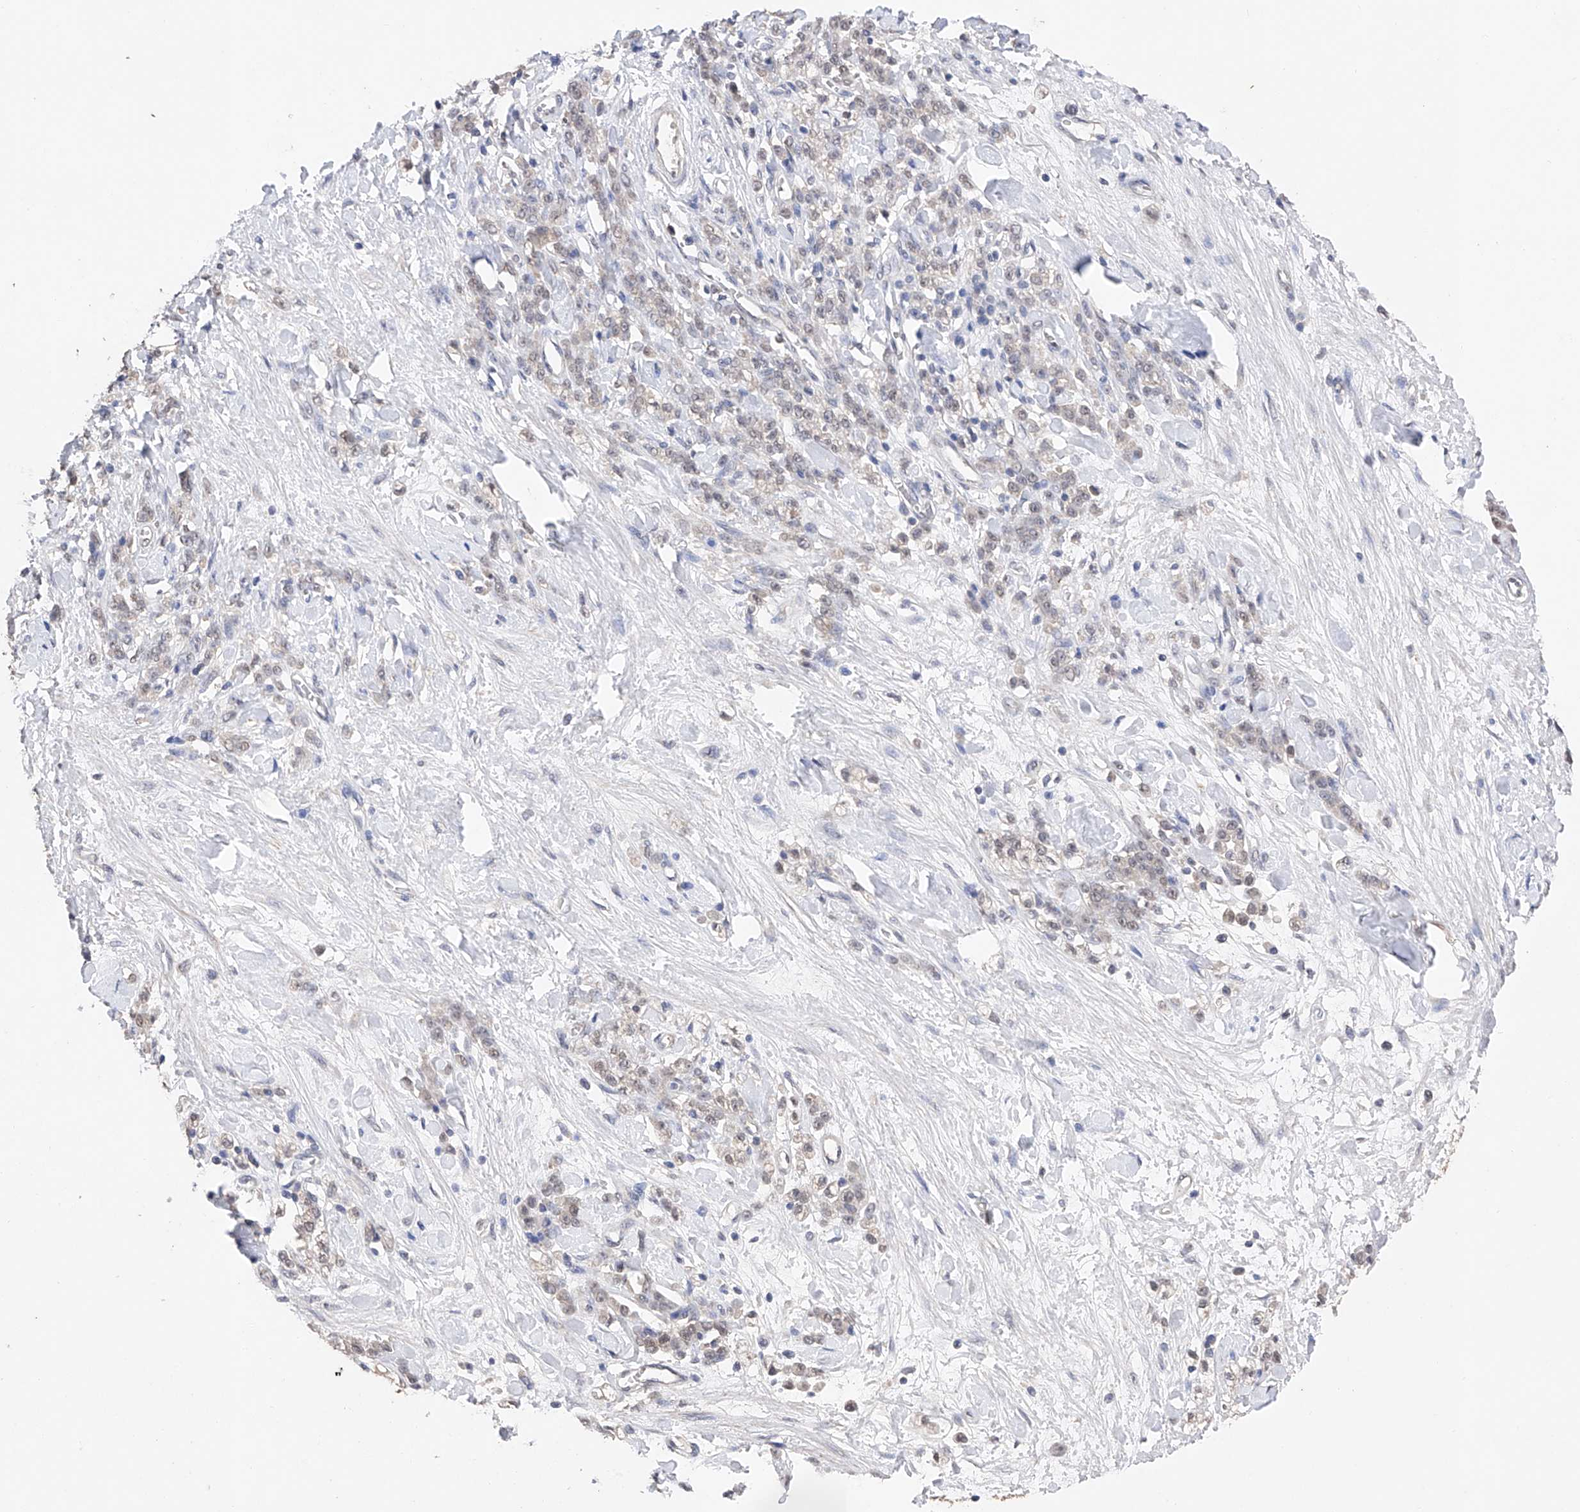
{"staining": {"intensity": "weak", "quantity": "25%-75%", "location": "nuclear"}, "tissue": "stomach cancer", "cell_type": "Tumor cells", "image_type": "cancer", "snomed": [{"axis": "morphology", "description": "Normal tissue, NOS"}, {"axis": "morphology", "description": "Adenocarcinoma, NOS"}, {"axis": "topography", "description": "Stomach"}], "caption": "DAB immunohistochemical staining of stomach adenocarcinoma displays weak nuclear protein positivity in approximately 25%-75% of tumor cells.", "gene": "DMAP1", "patient": {"sex": "male", "age": 82}}